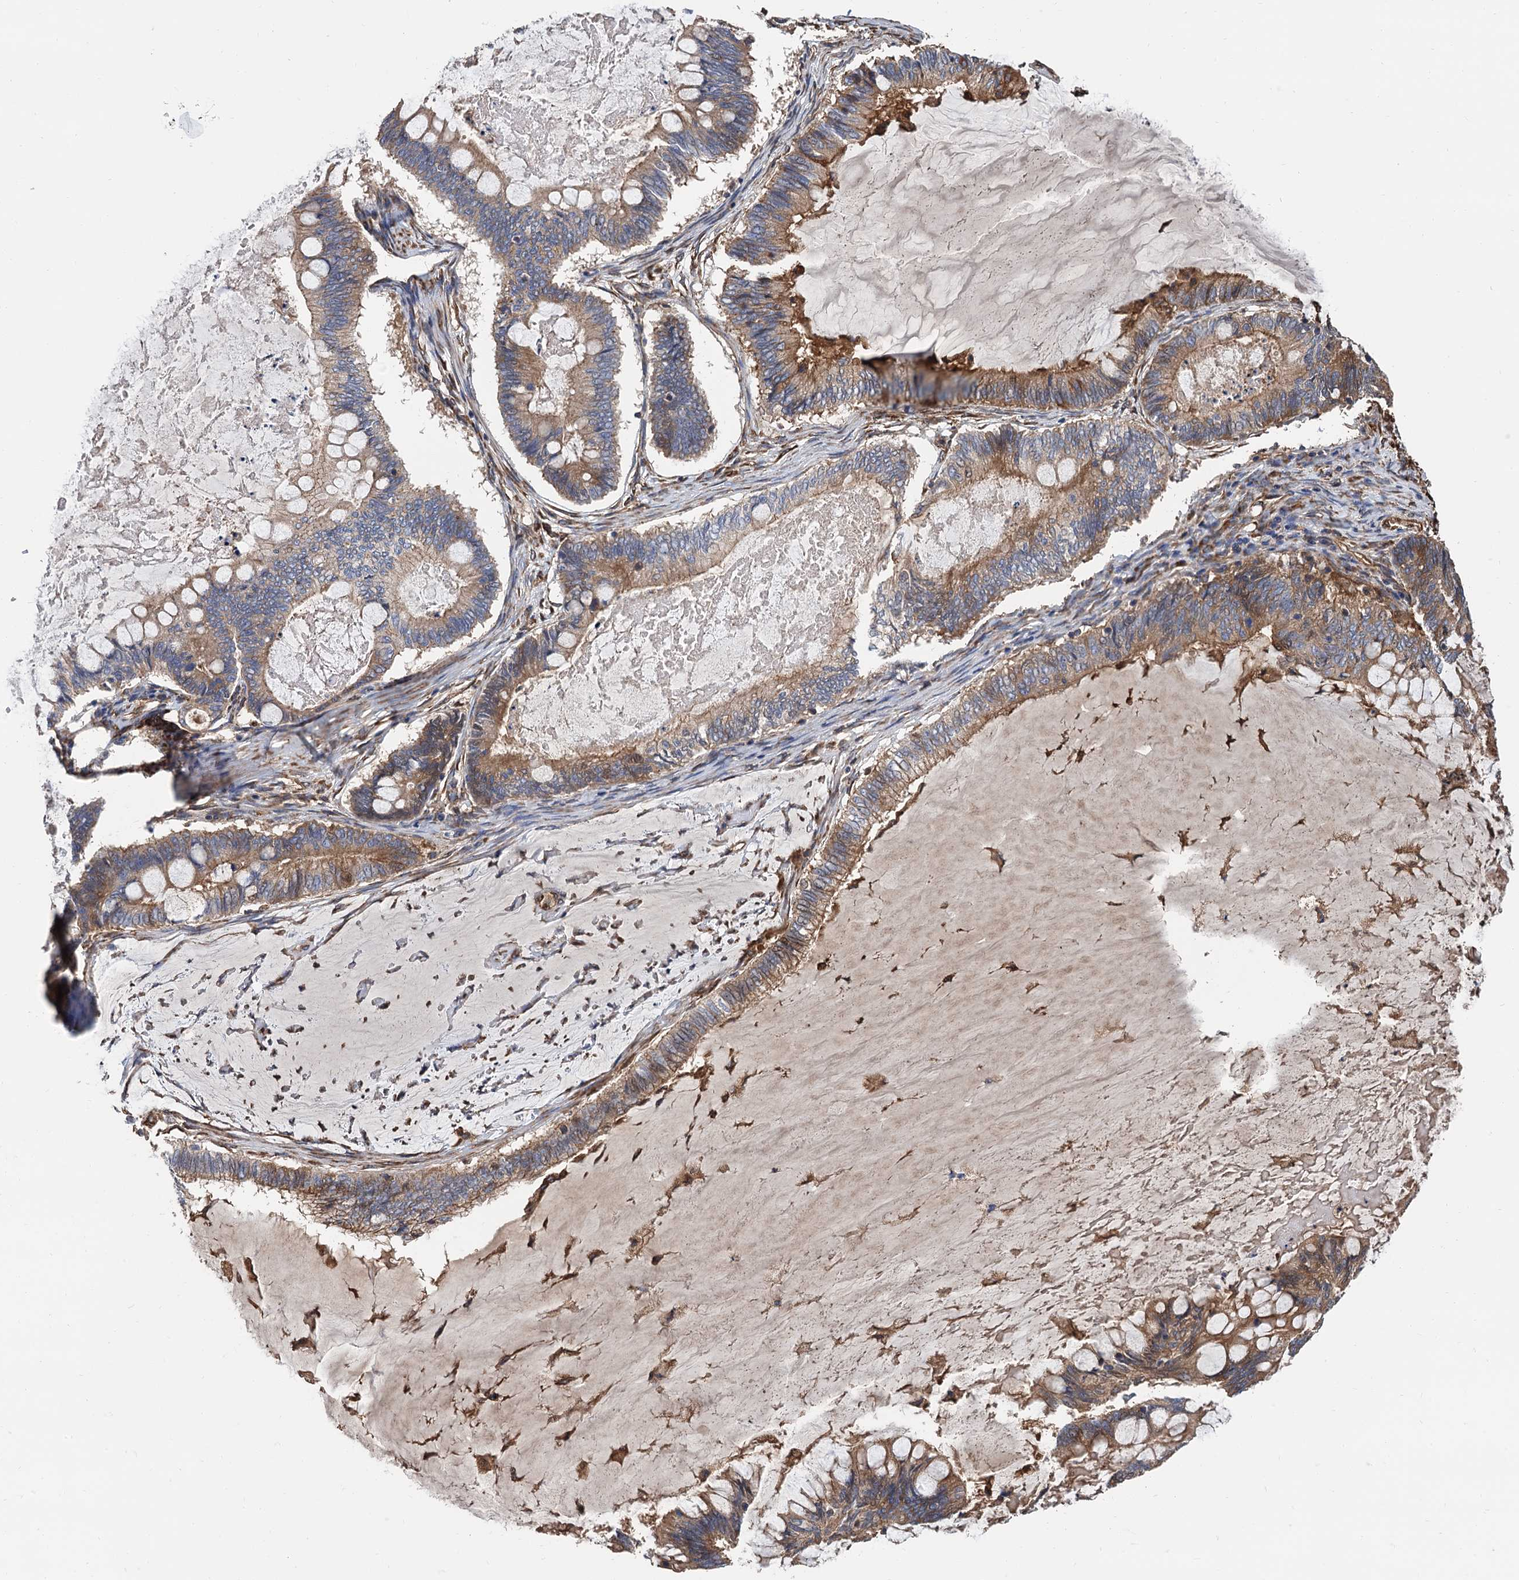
{"staining": {"intensity": "weak", "quantity": "25%-75%", "location": "cytoplasmic/membranous"}, "tissue": "ovarian cancer", "cell_type": "Tumor cells", "image_type": "cancer", "snomed": [{"axis": "morphology", "description": "Cystadenocarcinoma, mucinous, NOS"}, {"axis": "topography", "description": "Ovary"}], "caption": "This is an image of immunohistochemistry (IHC) staining of ovarian cancer, which shows weak staining in the cytoplasmic/membranous of tumor cells.", "gene": "CNNM1", "patient": {"sex": "female", "age": 61}}